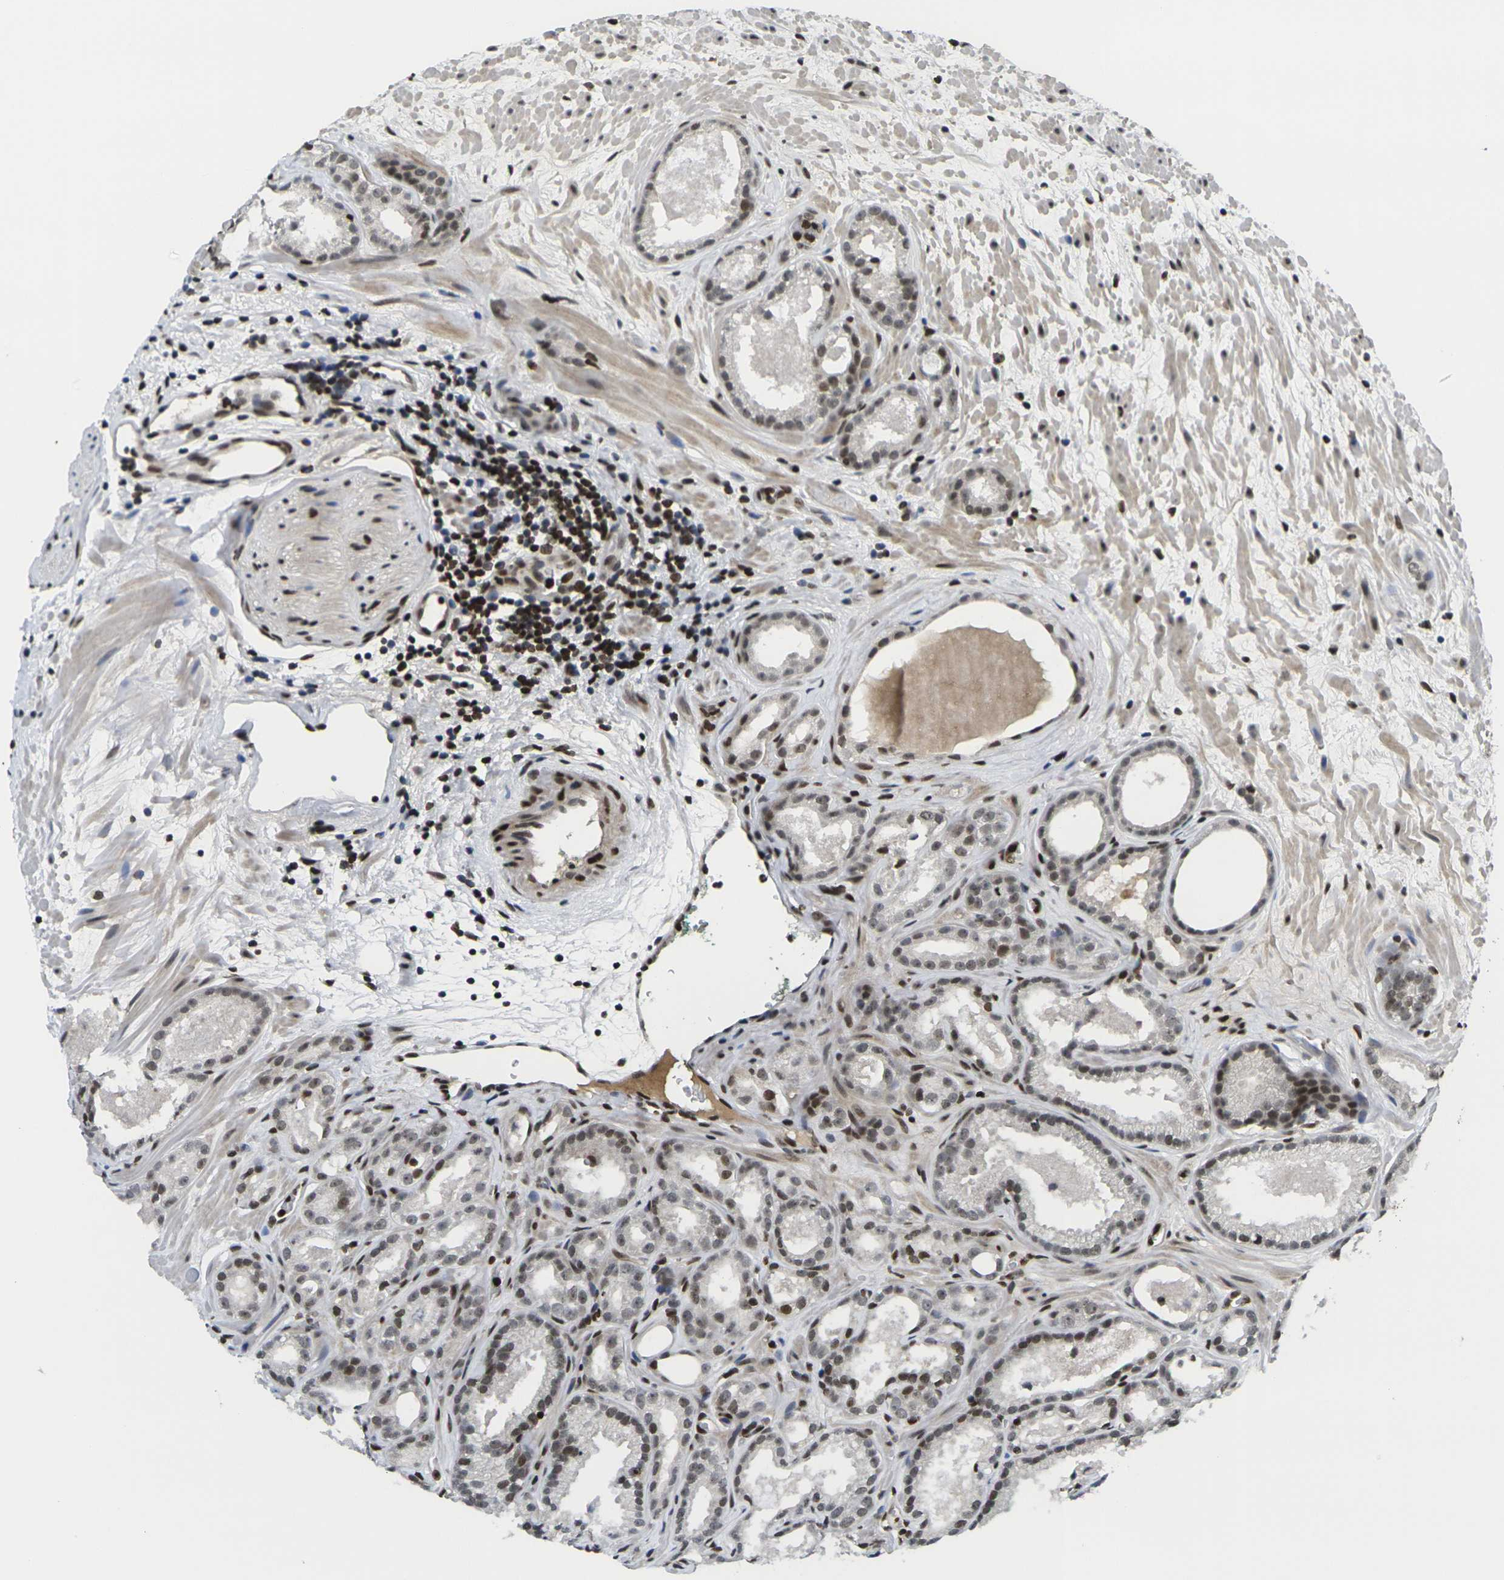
{"staining": {"intensity": "moderate", "quantity": "25%-75%", "location": "nuclear"}, "tissue": "prostate cancer", "cell_type": "Tumor cells", "image_type": "cancer", "snomed": [{"axis": "morphology", "description": "Adenocarcinoma, Low grade"}, {"axis": "topography", "description": "Prostate"}], "caption": "Immunohistochemistry (IHC) photomicrograph of human prostate low-grade adenocarcinoma stained for a protein (brown), which displays medium levels of moderate nuclear positivity in approximately 25%-75% of tumor cells.", "gene": "H1-10", "patient": {"sex": "male", "age": 57}}